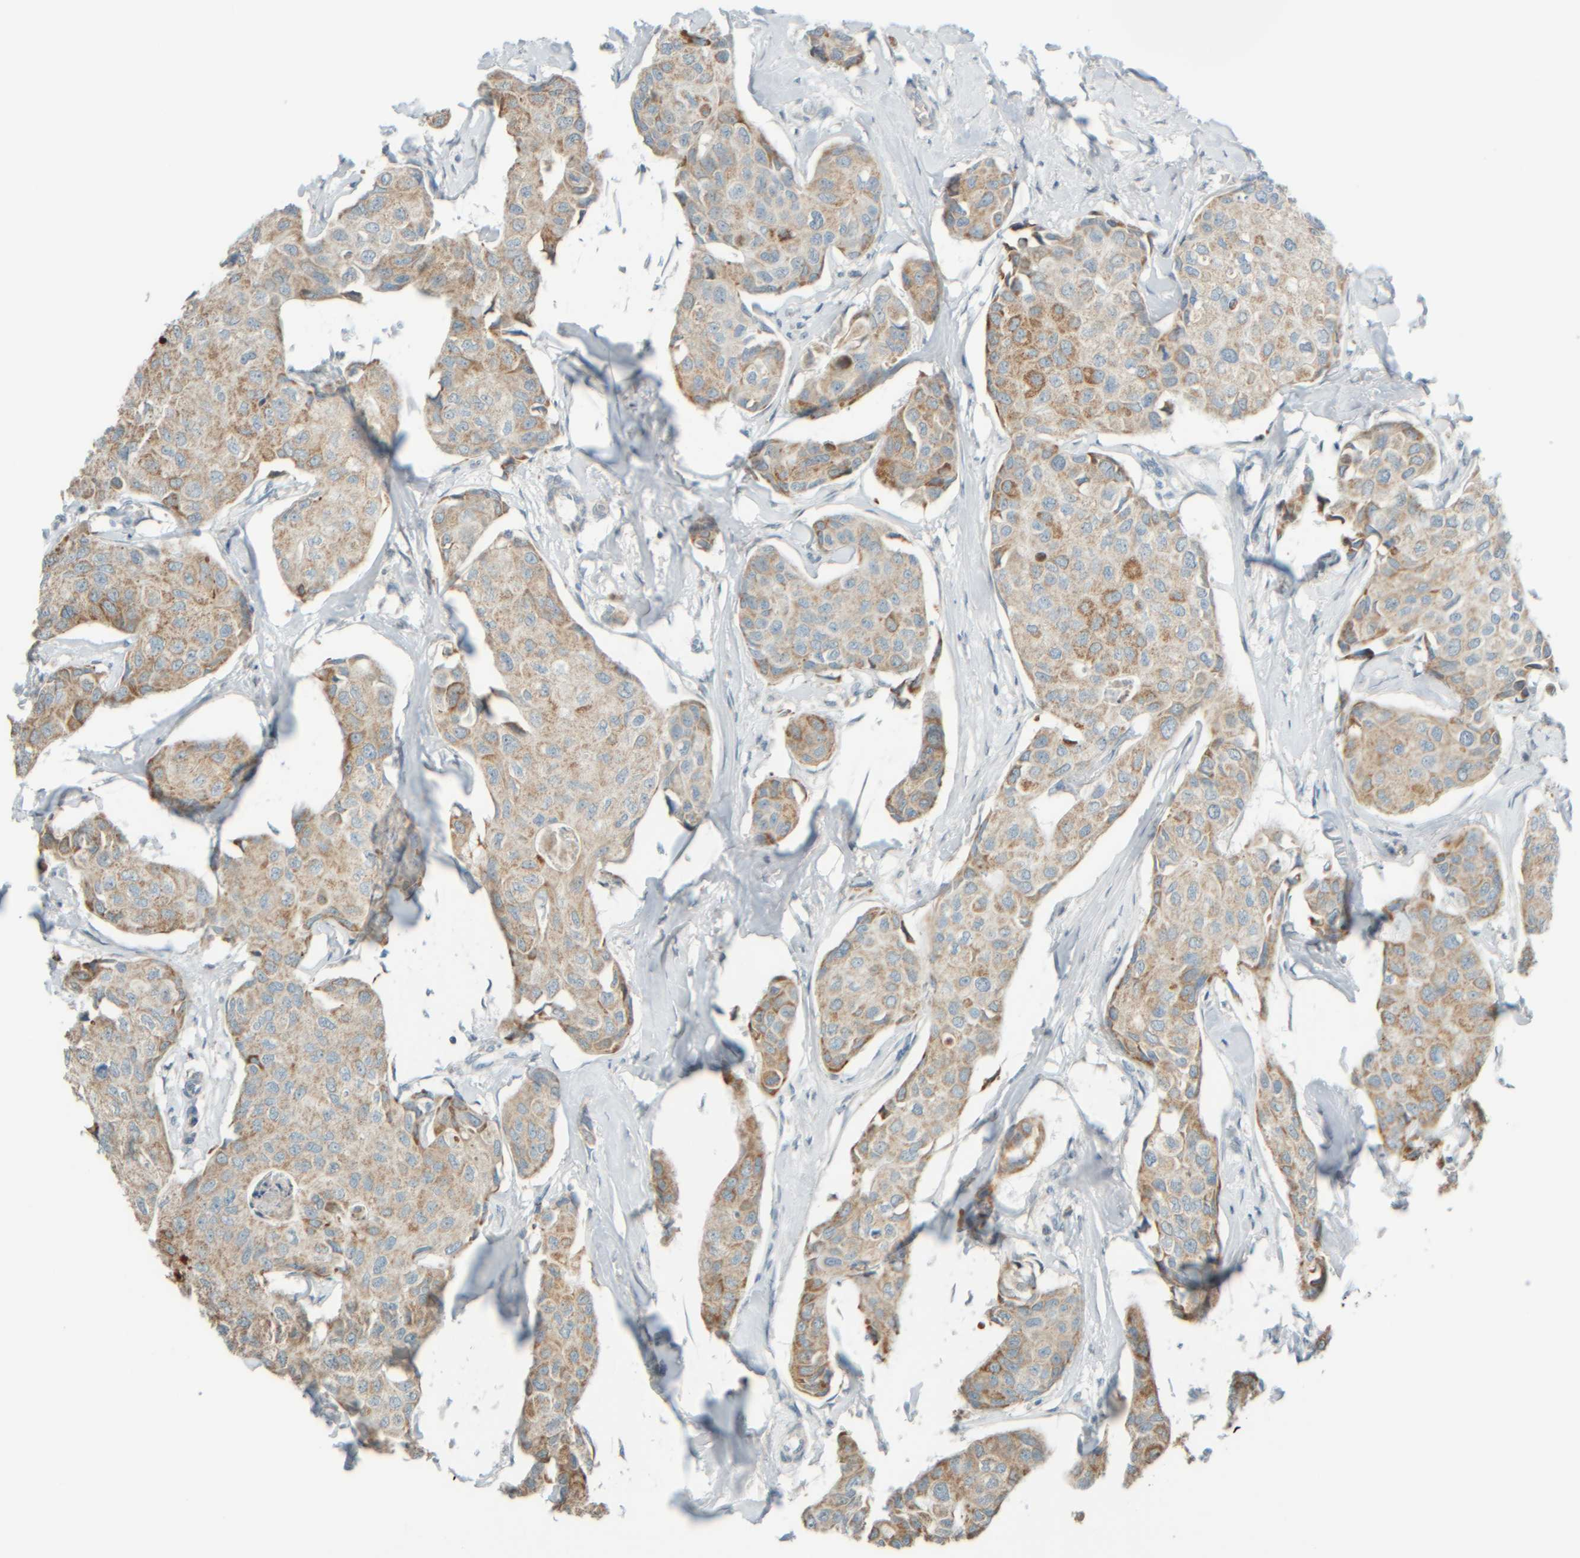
{"staining": {"intensity": "moderate", "quantity": ">75%", "location": "cytoplasmic/membranous"}, "tissue": "breast cancer", "cell_type": "Tumor cells", "image_type": "cancer", "snomed": [{"axis": "morphology", "description": "Duct carcinoma"}, {"axis": "topography", "description": "Breast"}], "caption": "This image displays IHC staining of human infiltrating ductal carcinoma (breast), with medium moderate cytoplasmic/membranous expression in about >75% of tumor cells.", "gene": "PTGES3L-AARSD1", "patient": {"sex": "female", "age": 80}}